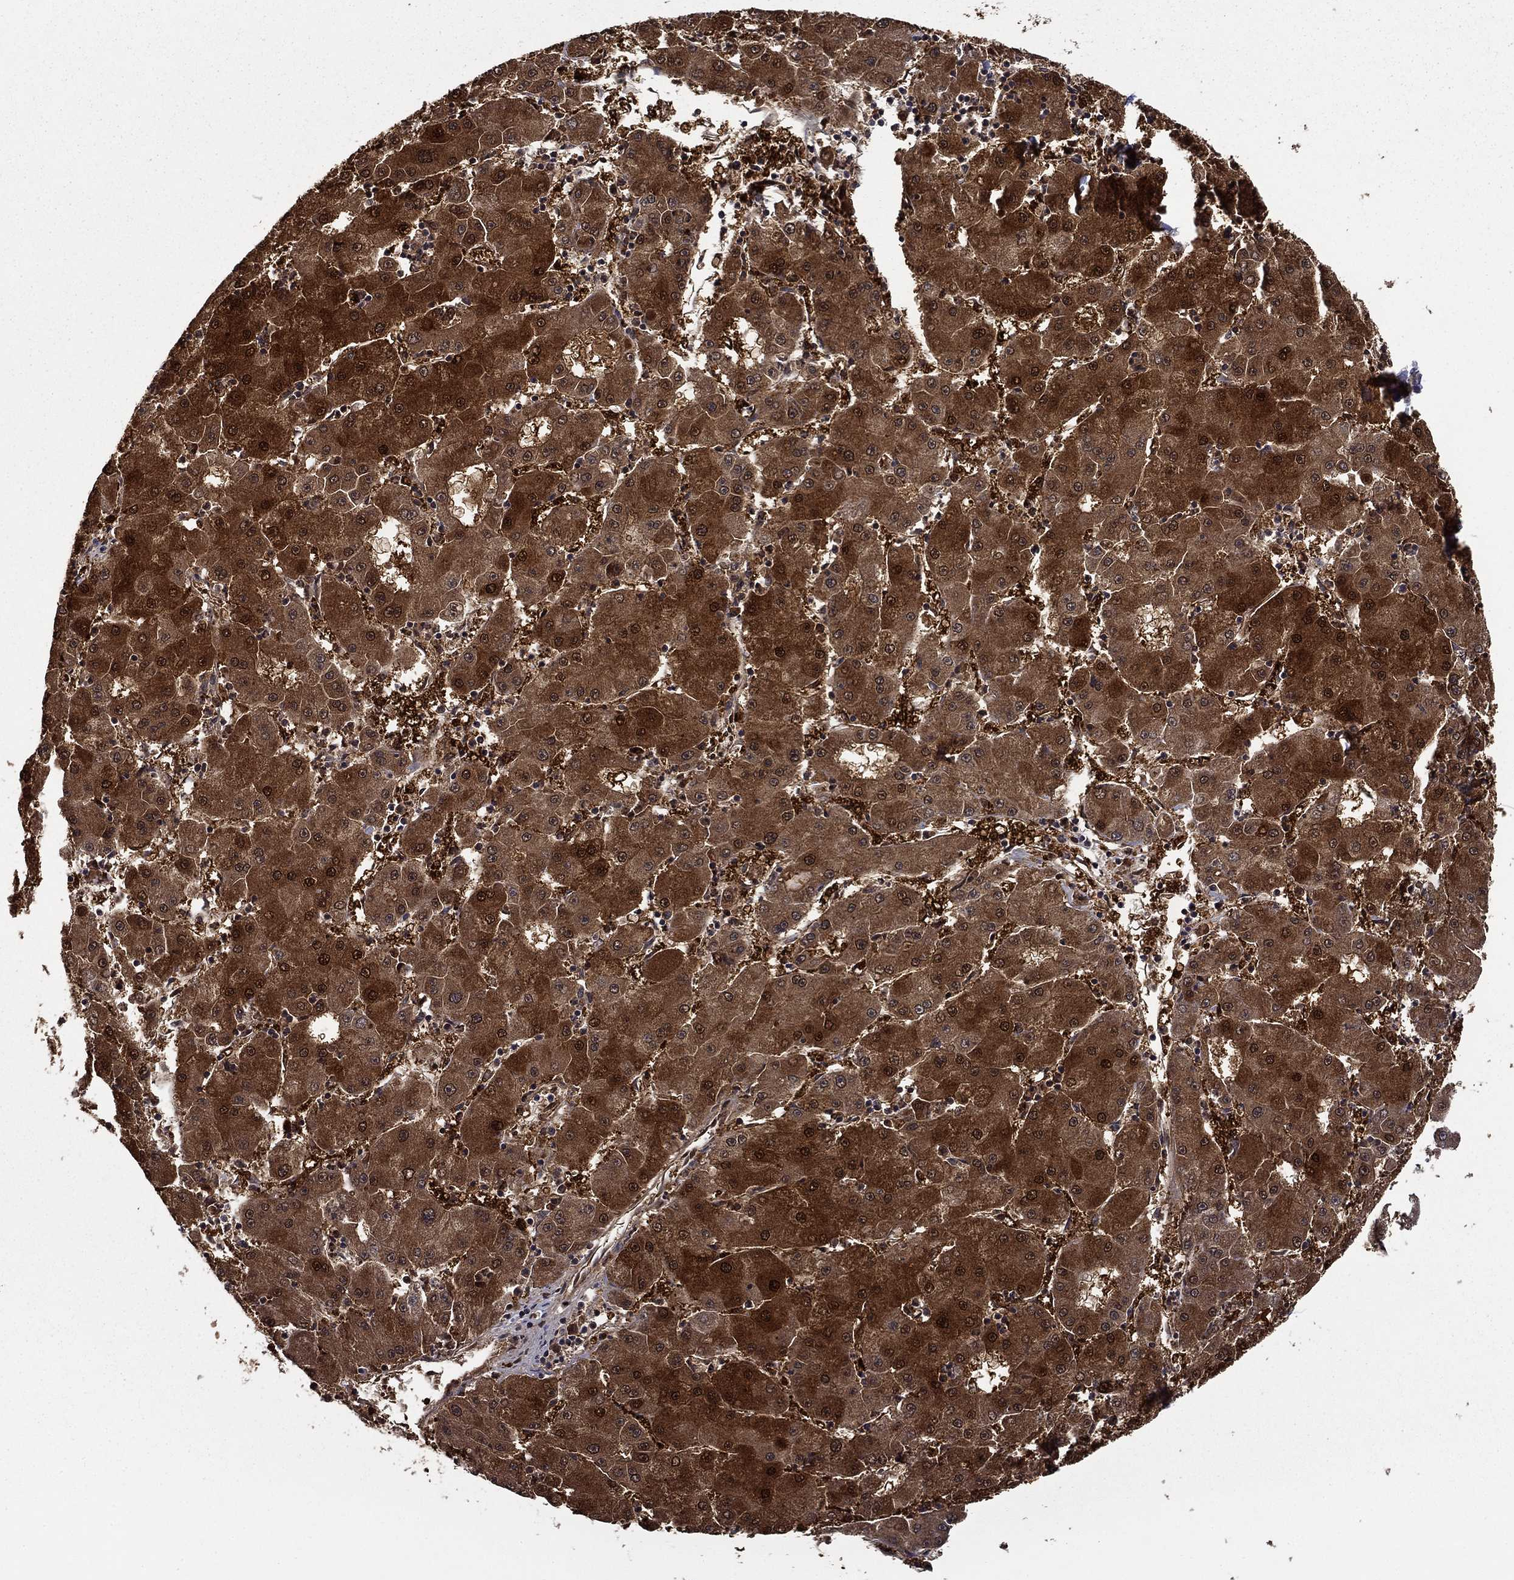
{"staining": {"intensity": "strong", "quantity": ">75%", "location": "cytoplasmic/membranous,nuclear"}, "tissue": "liver cancer", "cell_type": "Tumor cells", "image_type": "cancer", "snomed": [{"axis": "morphology", "description": "Carcinoma, Hepatocellular, NOS"}, {"axis": "topography", "description": "Liver"}], "caption": "High-magnification brightfield microscopy of liver cancer stained with DAB (3,3'-diaminobenzidine) (brown) and counterstained with hematoxylin (blue). tumor cells exhibit strong cytoplasmic/membranous and nuclear positivity is present in approximately>75% of cells.", "gene": "DDTL", "patient": {"sex": "male", "age": 73}}